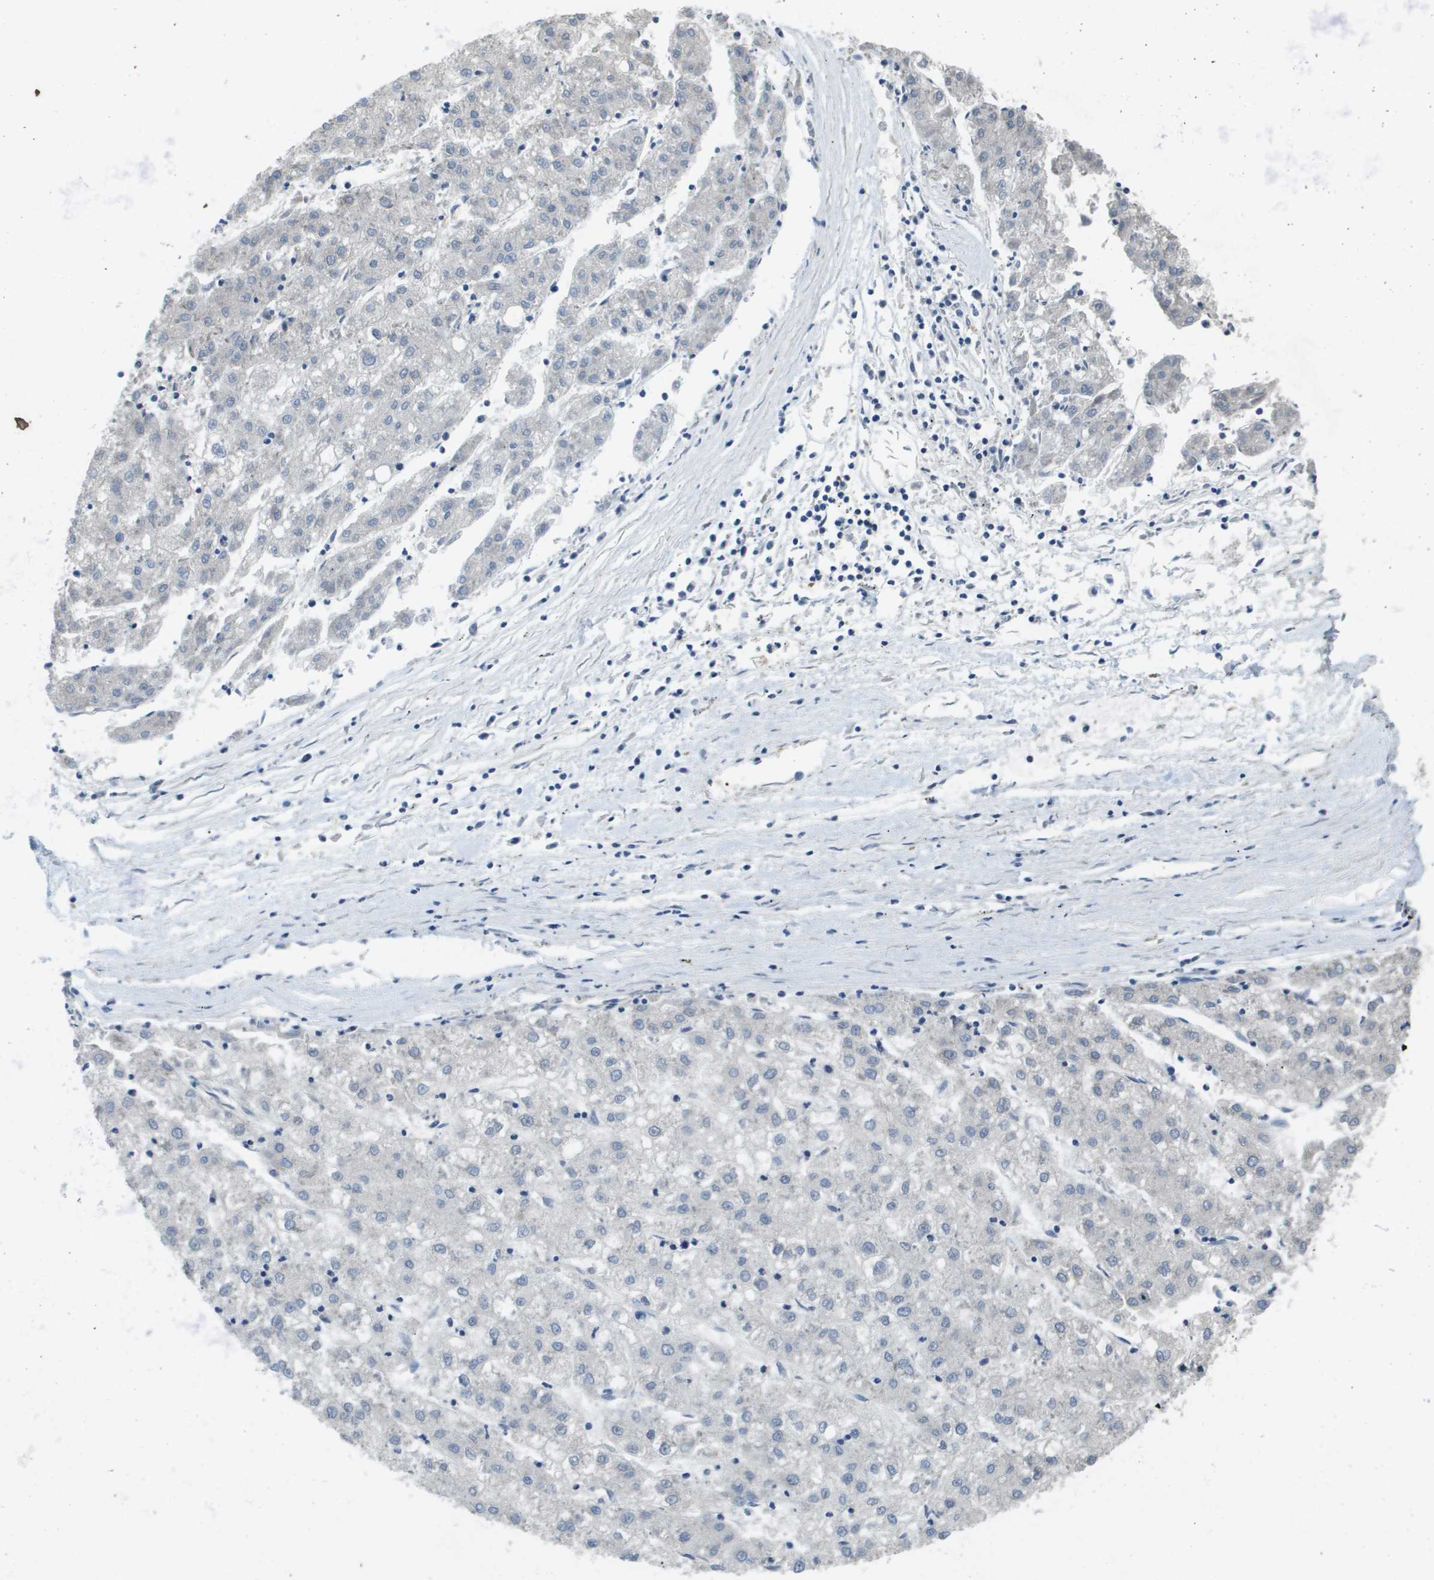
{"staining": {"intensity": "negative", "quantity": "none", "location": "none"}, "tissue": "liver cancer", "cell_type": "Tumor cells", "image_type": "cancer", "snomed": [{"axis": "morphology", "description": "Carcinoma, Hepatocellular, NOS"}, {"axis": "topography", "description": "Liver"}], "caption": "Hepatocellular carcinoma (liver) was stained to show a protein in brown. There is no significant positivity in tumor cells.", "gene": "KRT23", "patient": {"sex": "male", "age": 72}}